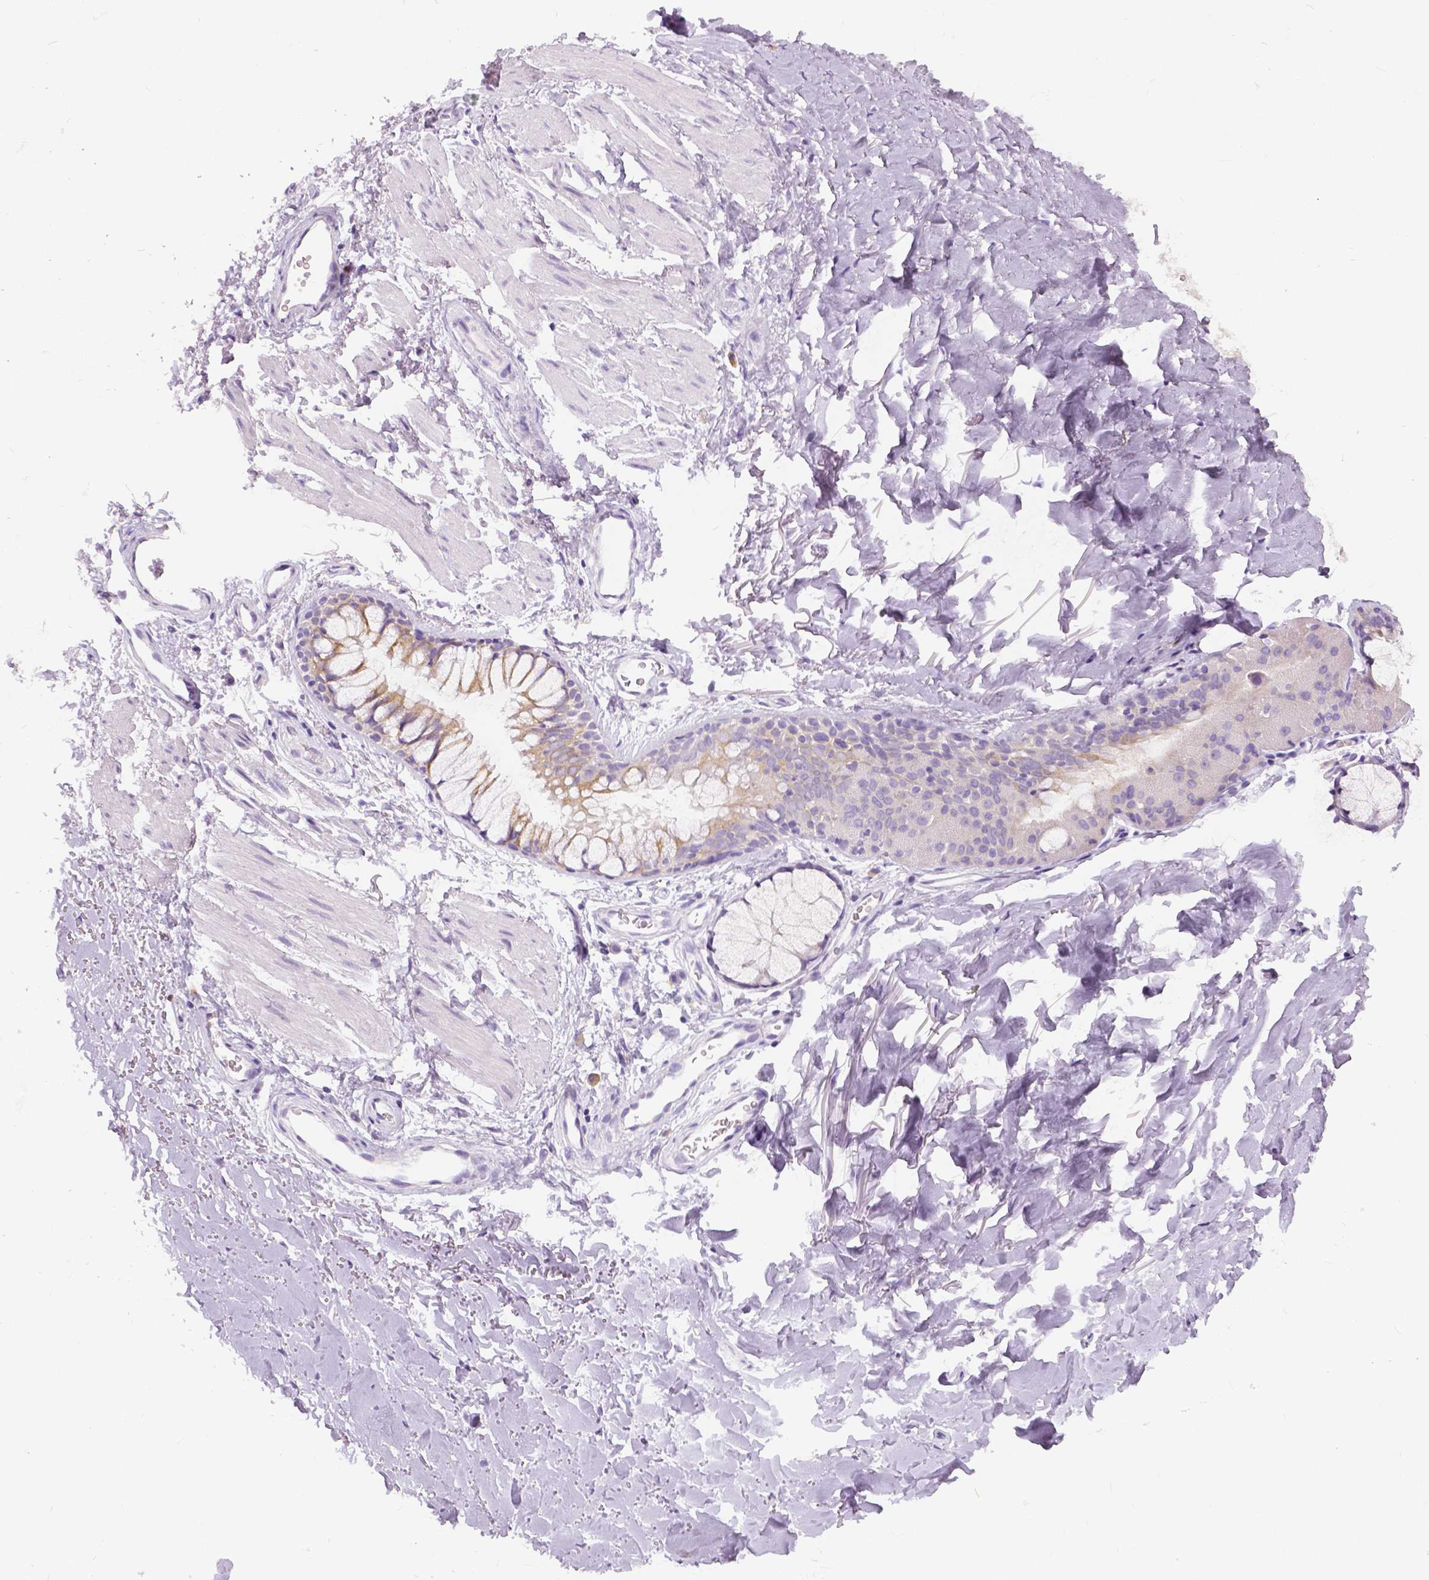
{"staining": {"intensity": "negative", "quantity": "none", "location": "none"}, "tissue": "adipose tissue", "cell_type": "Adipocytes", "image_type": "normal", "snomed": [{"axis": "morphology", "description": "Normal tissue, NOS"}, {"axis": "topography", "description": "Cartilage tissue"}, {"axis": "topography", "description": "Bronchus"}], "caption": "The photomicrograph displays no staining of adipocytes in benign adipose tissue. (DAB (3,3'-diaminobenzidine) immunohistochemistry with hematoxylin counter stain).", "gene": "TP53TG5", "patient": {"sex": "female", "age": 79}}